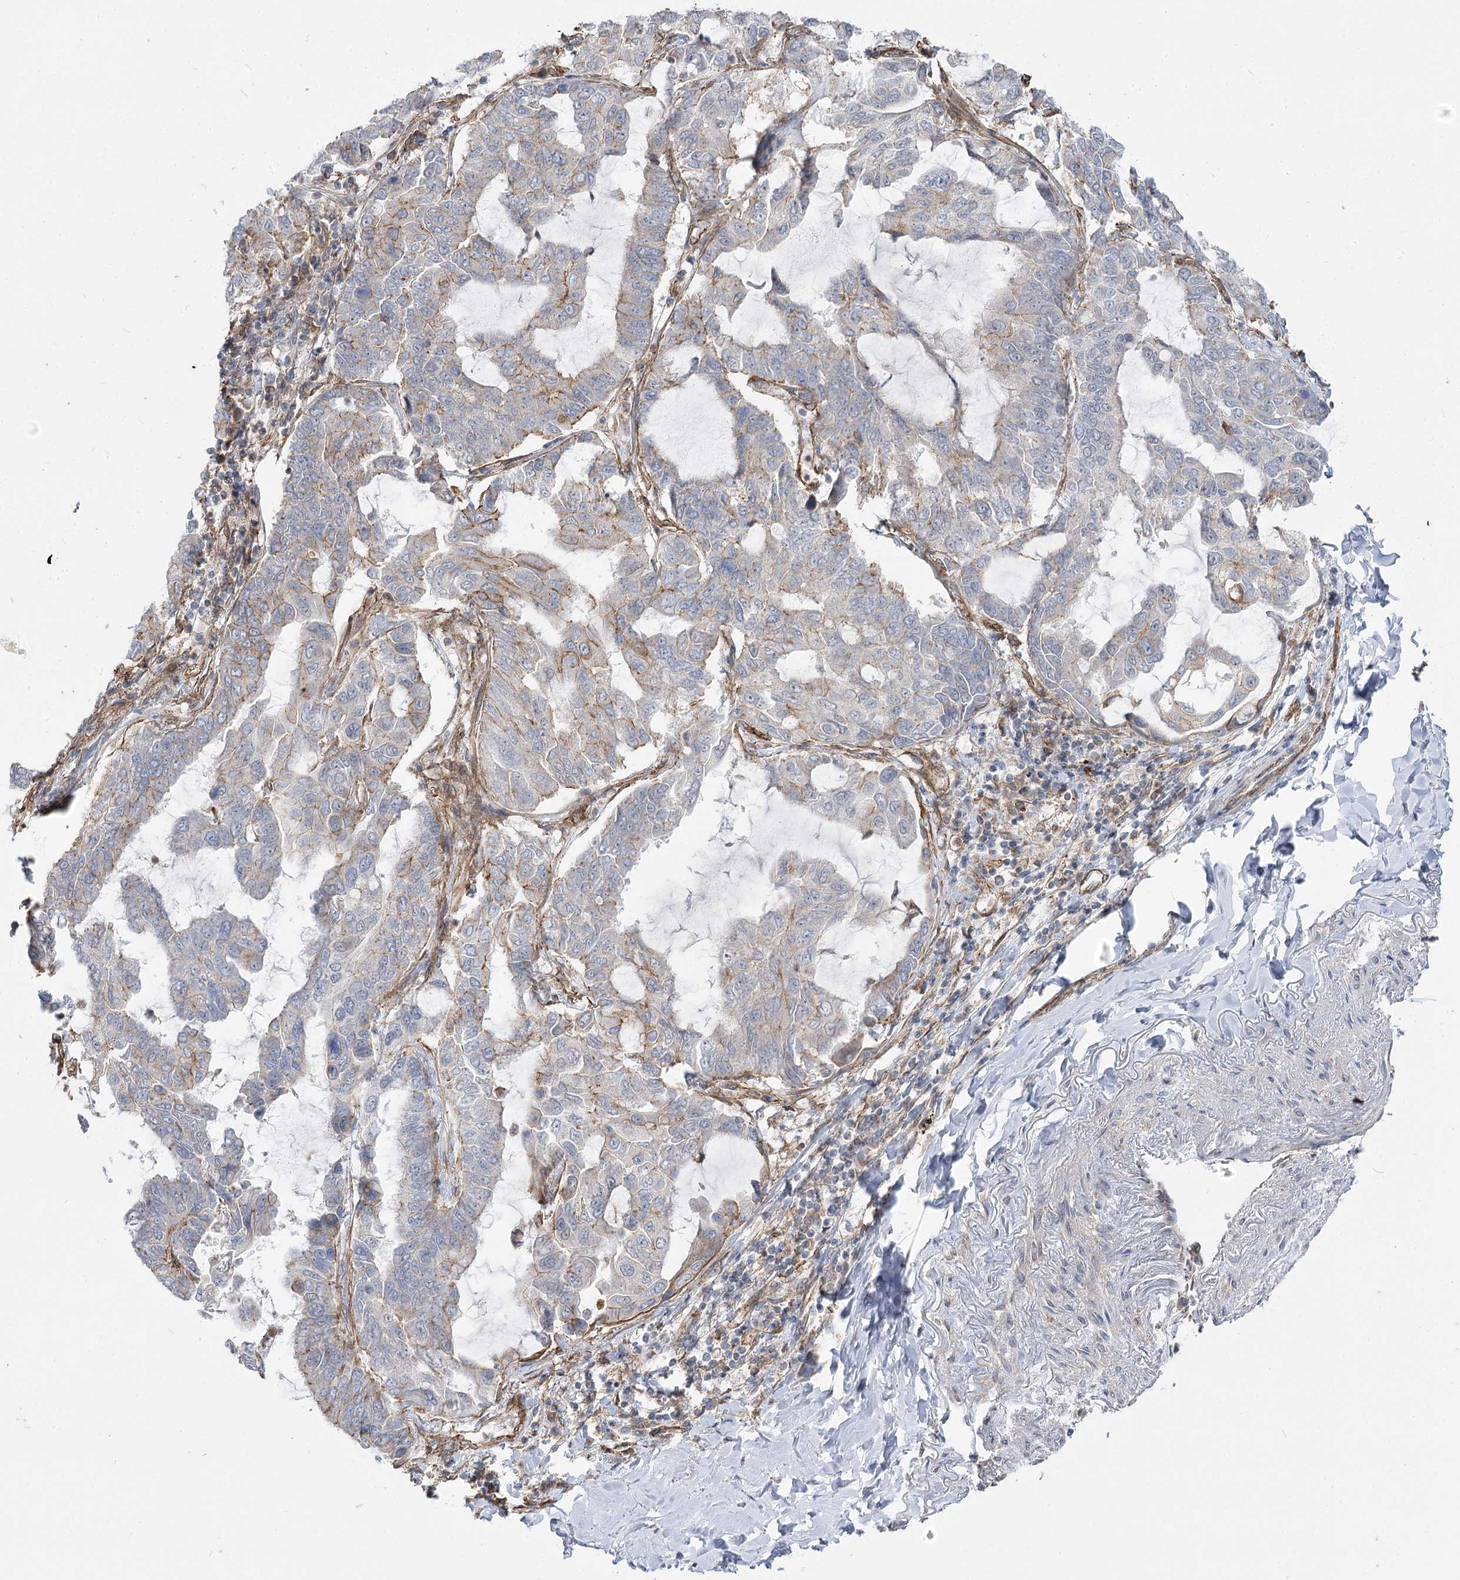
{"staining": {"intensity": "weak", "quantity": "<25%", "location": "cytoplasmic/membranous"}, "tissue": "lung cancer", "cell_type": "Tumor cells", "image_type": "cancer", "snomed": [{"axis": "morphology", "description": "Adenocarcinoma, NOS"}, {"axis": "topography", "description": "Lung"}], "caption": "The photomicrograph displays no significant staining in tumor cells of lung cancer. Brightfield microscopy of IHC stained with DAB (brown) and hematoxylin (blue), captured at high magnification.", "gene": "SH3BP5L", "patient": {"sex": "male", "age": 64}}